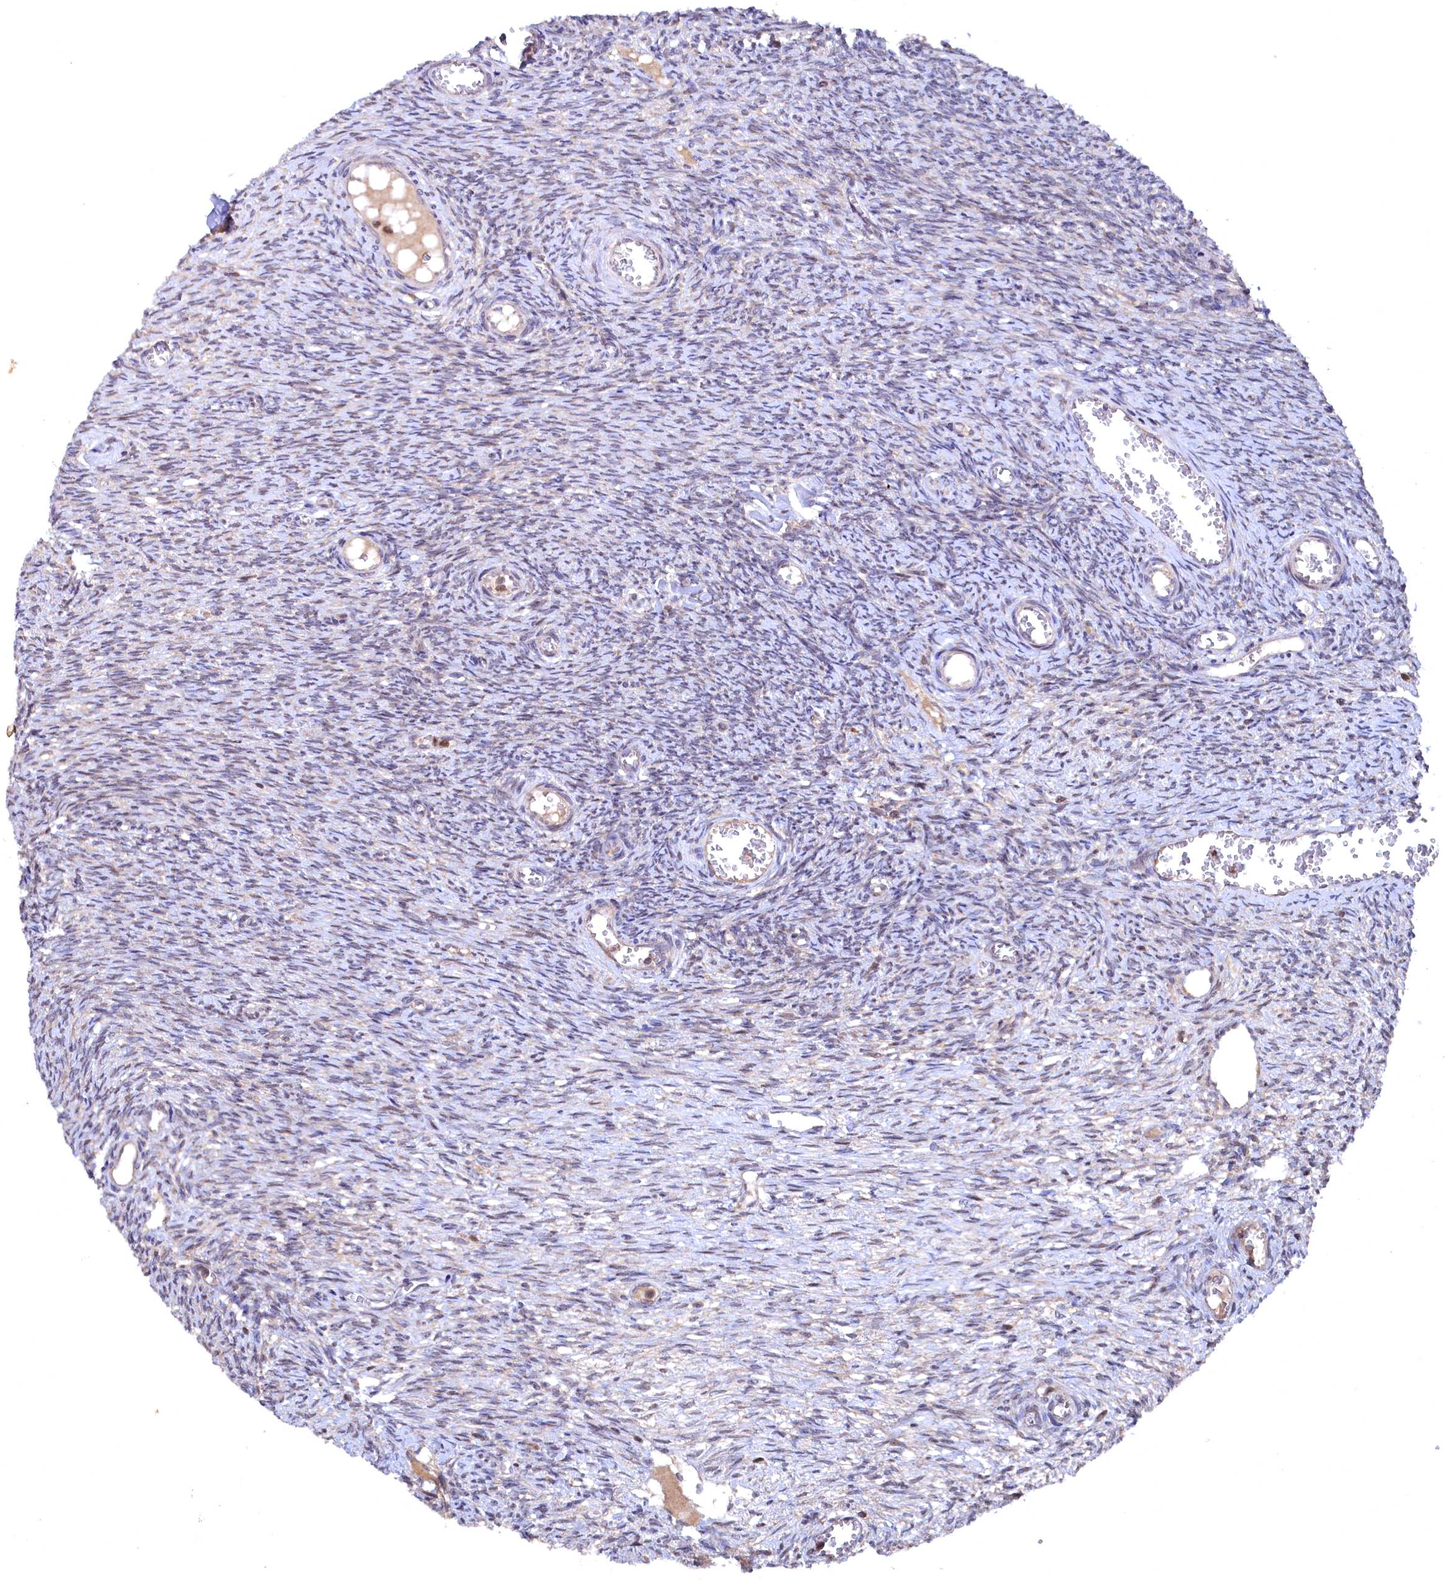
{"staining": {"intensity": "weak", "quantity": "25%-75%", "location": "cytoplasmic/membranous"}, "tissue": "ovary", "cell_type": "Ovarian stroma cells", "image_type": "normal", "snomed": [{"axis": "morphology", "description": "Normal tissue, NOS"}, {"axis": "topography", "description": "Ovary"}], "caption": "Brown immunohistochemical staining in benign ovary demonstrates weak cytoplasmic/membranous positivity in about 25%-75% of ovarian stroma cells.", "gene": "TMC5", "patient": {"sex": "female", "age": 44}}